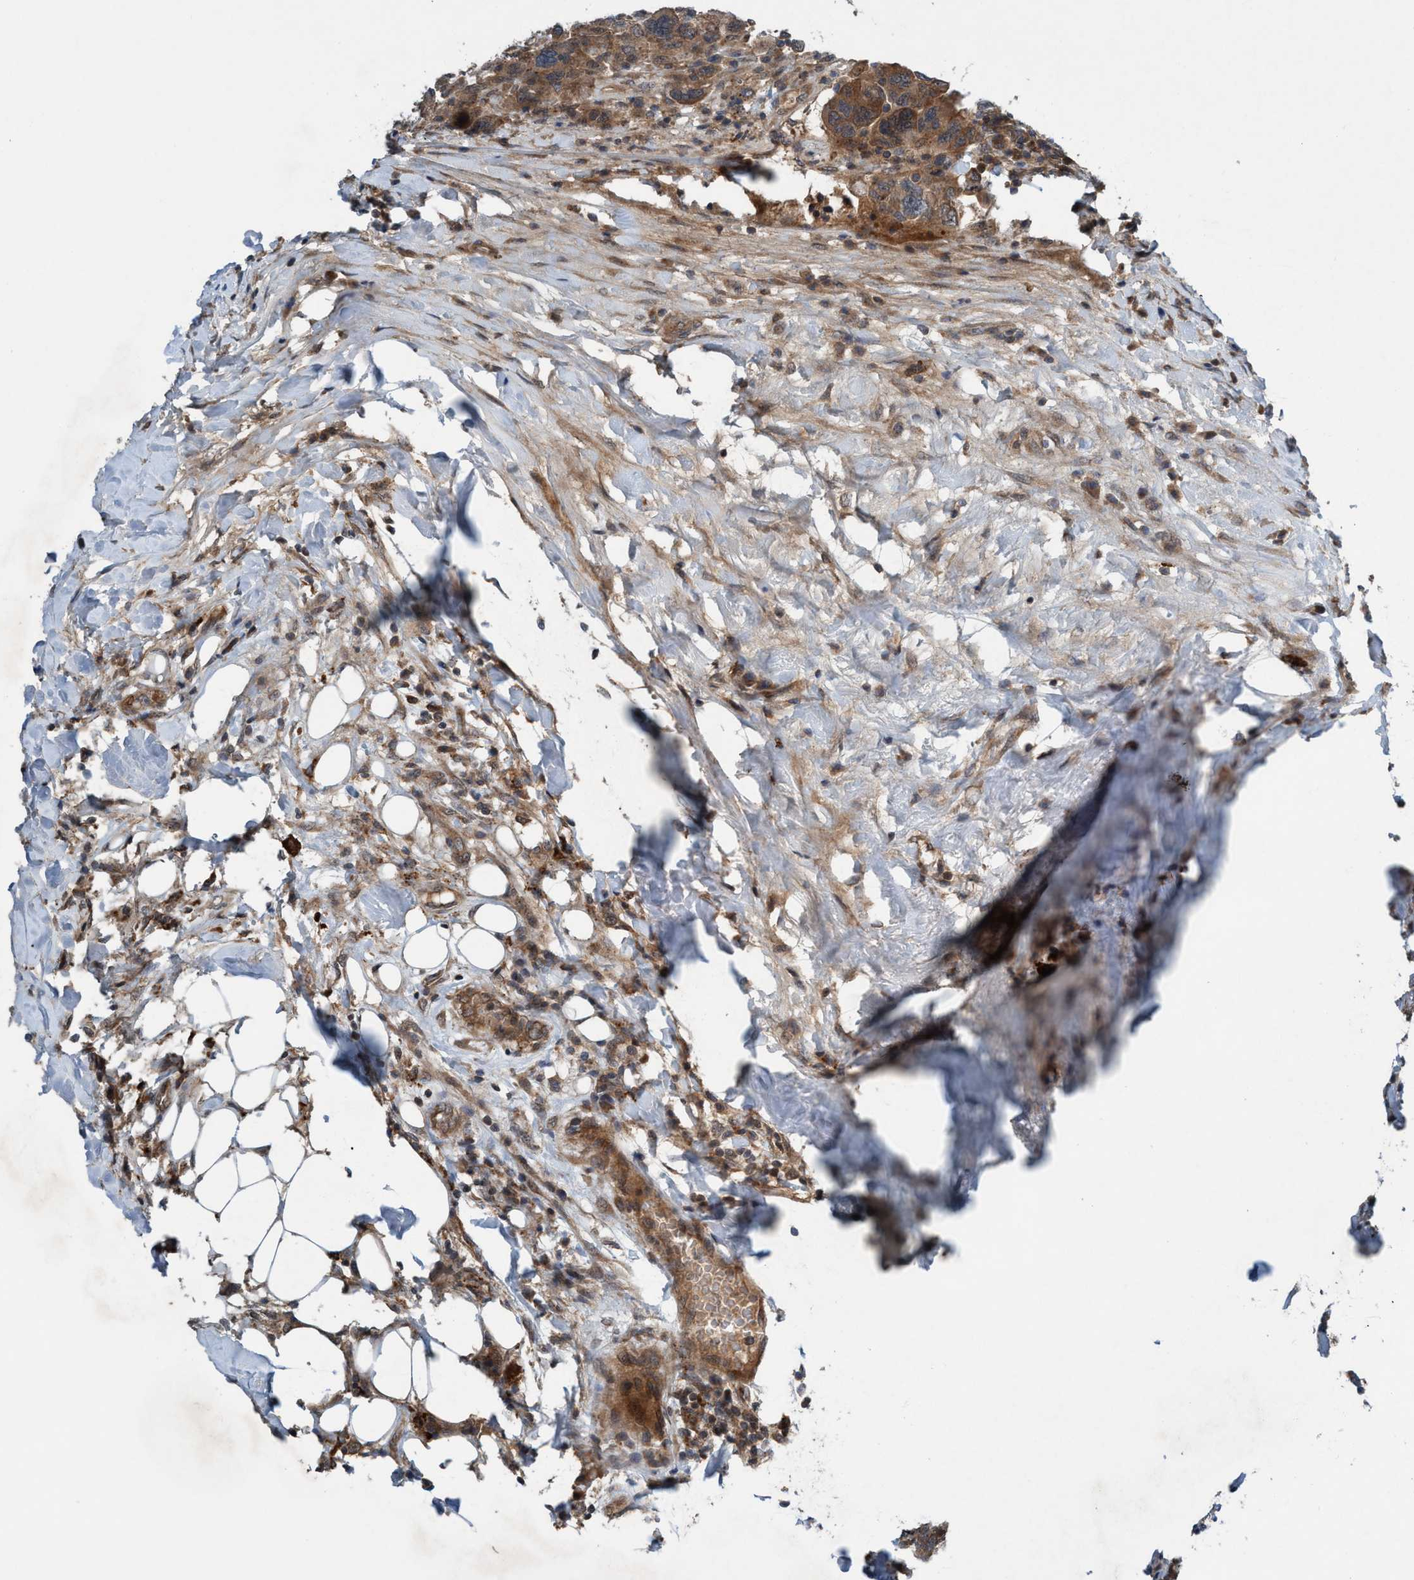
{"staining": {"intensity": "moderate", "quantity": ">75%", "location": "cytoplasmic/membranous"}, "tissue": "breast cancer", "cell_type": "Tumor cells", "image_type": "cancer", "snomed": [{"axis": "morphology", "description": "Duct carcinoma"}, {"axis": "topography", "description": "Breast"}], "caption": "Breast cancer (intraductal carcinoma) stained with DAB immunohistochemistry (IHC) demonstrates medium levels of moderate cytoplasmic/membranous positivity in about >75% of tumor cells.", "gene": "TRIM65", "patient": {"sex": "female", "age": 37}}